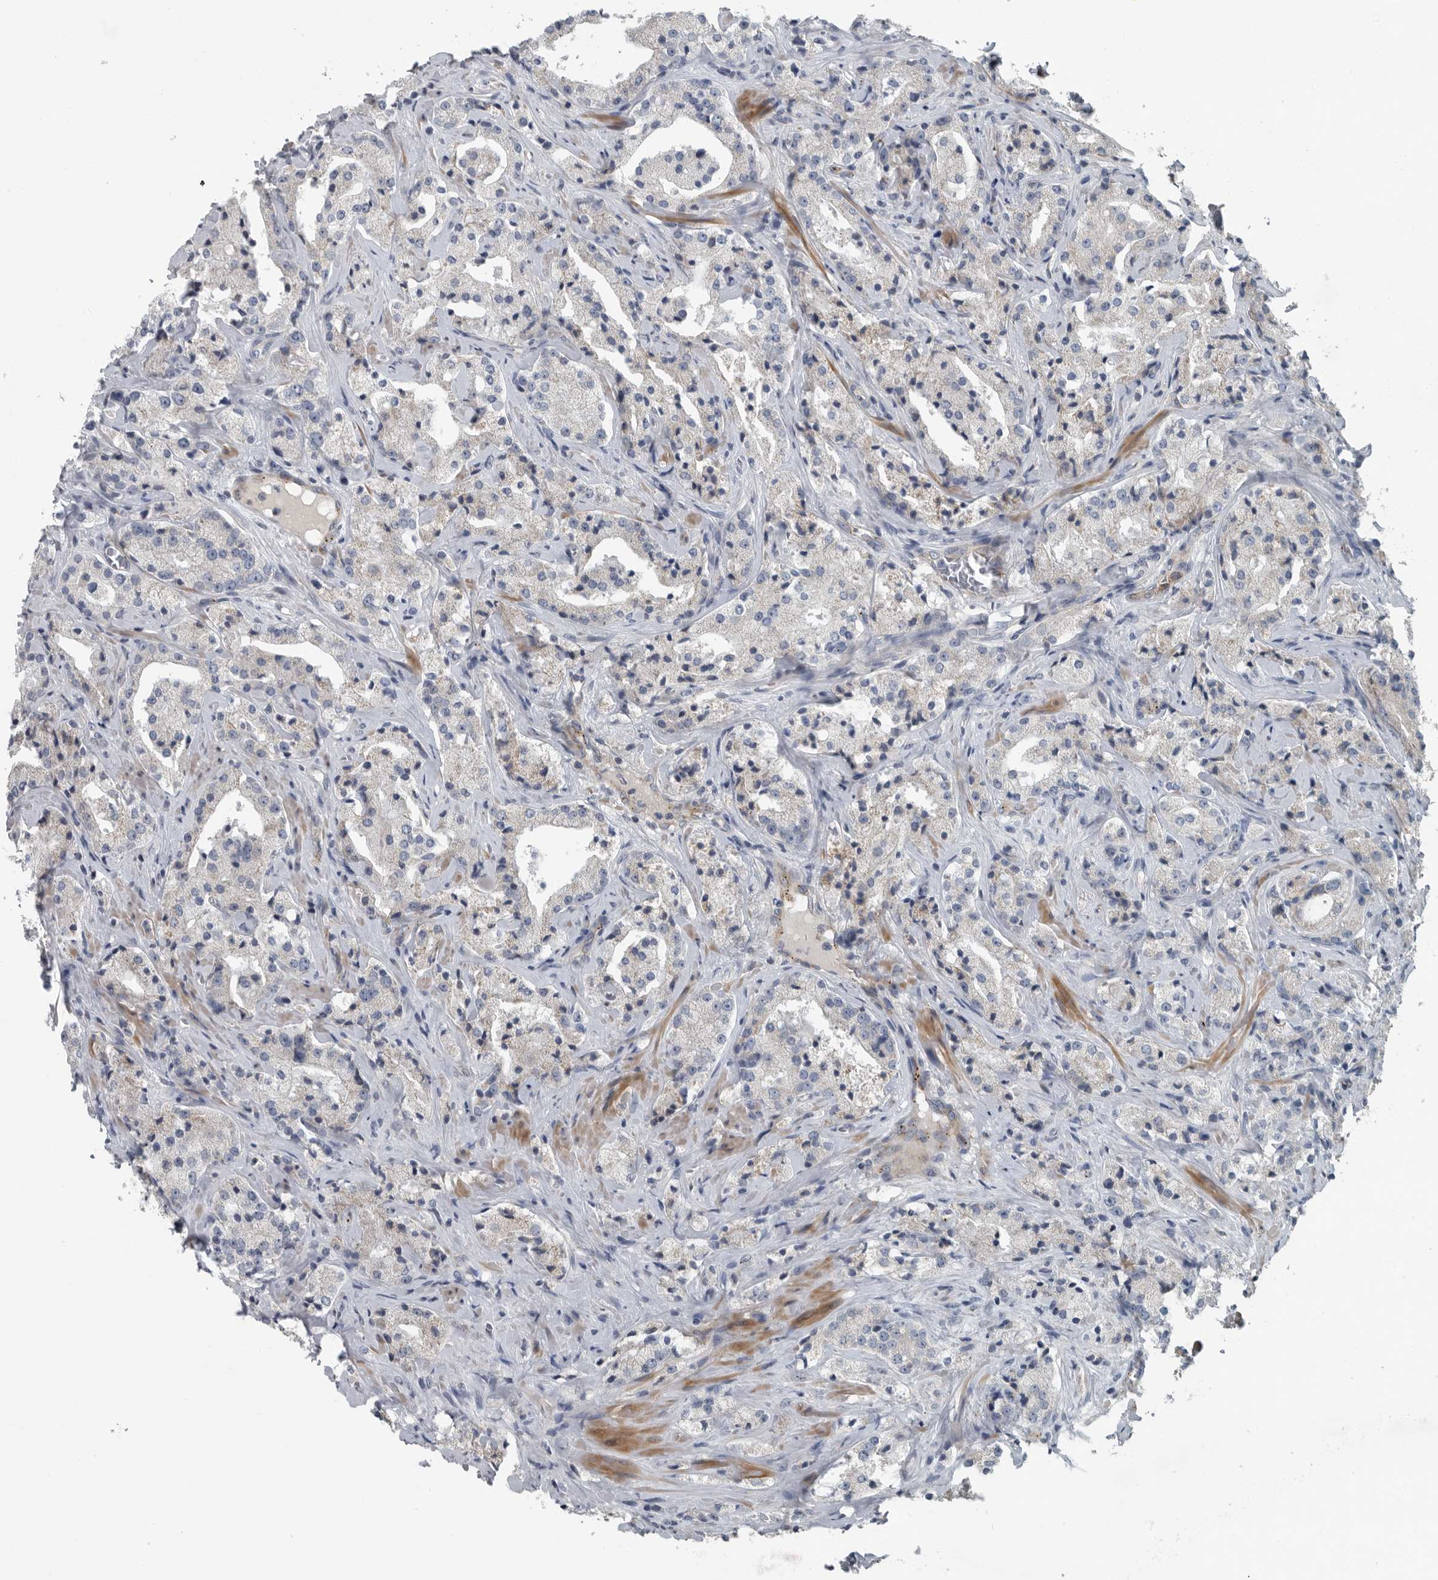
{"staining": {"intensity": "negative", "quantity": "none", "location": "none"}, "tissue": "prostate cancer", "cell_type": "Tumor cells", "image_type": "cancer", "snomed": [{"axis": "morphology", "description": "Adenocarcinoma, High grade"}, {"axis": "topography", "description": "Prostate"}], "caption": "Prostate cancer stained for a protein using immunohistochemistry (IHC) exhibits no expression tumor cells.", "gene": "MPP3", "patient": {"sex": "male", "age": 63}}